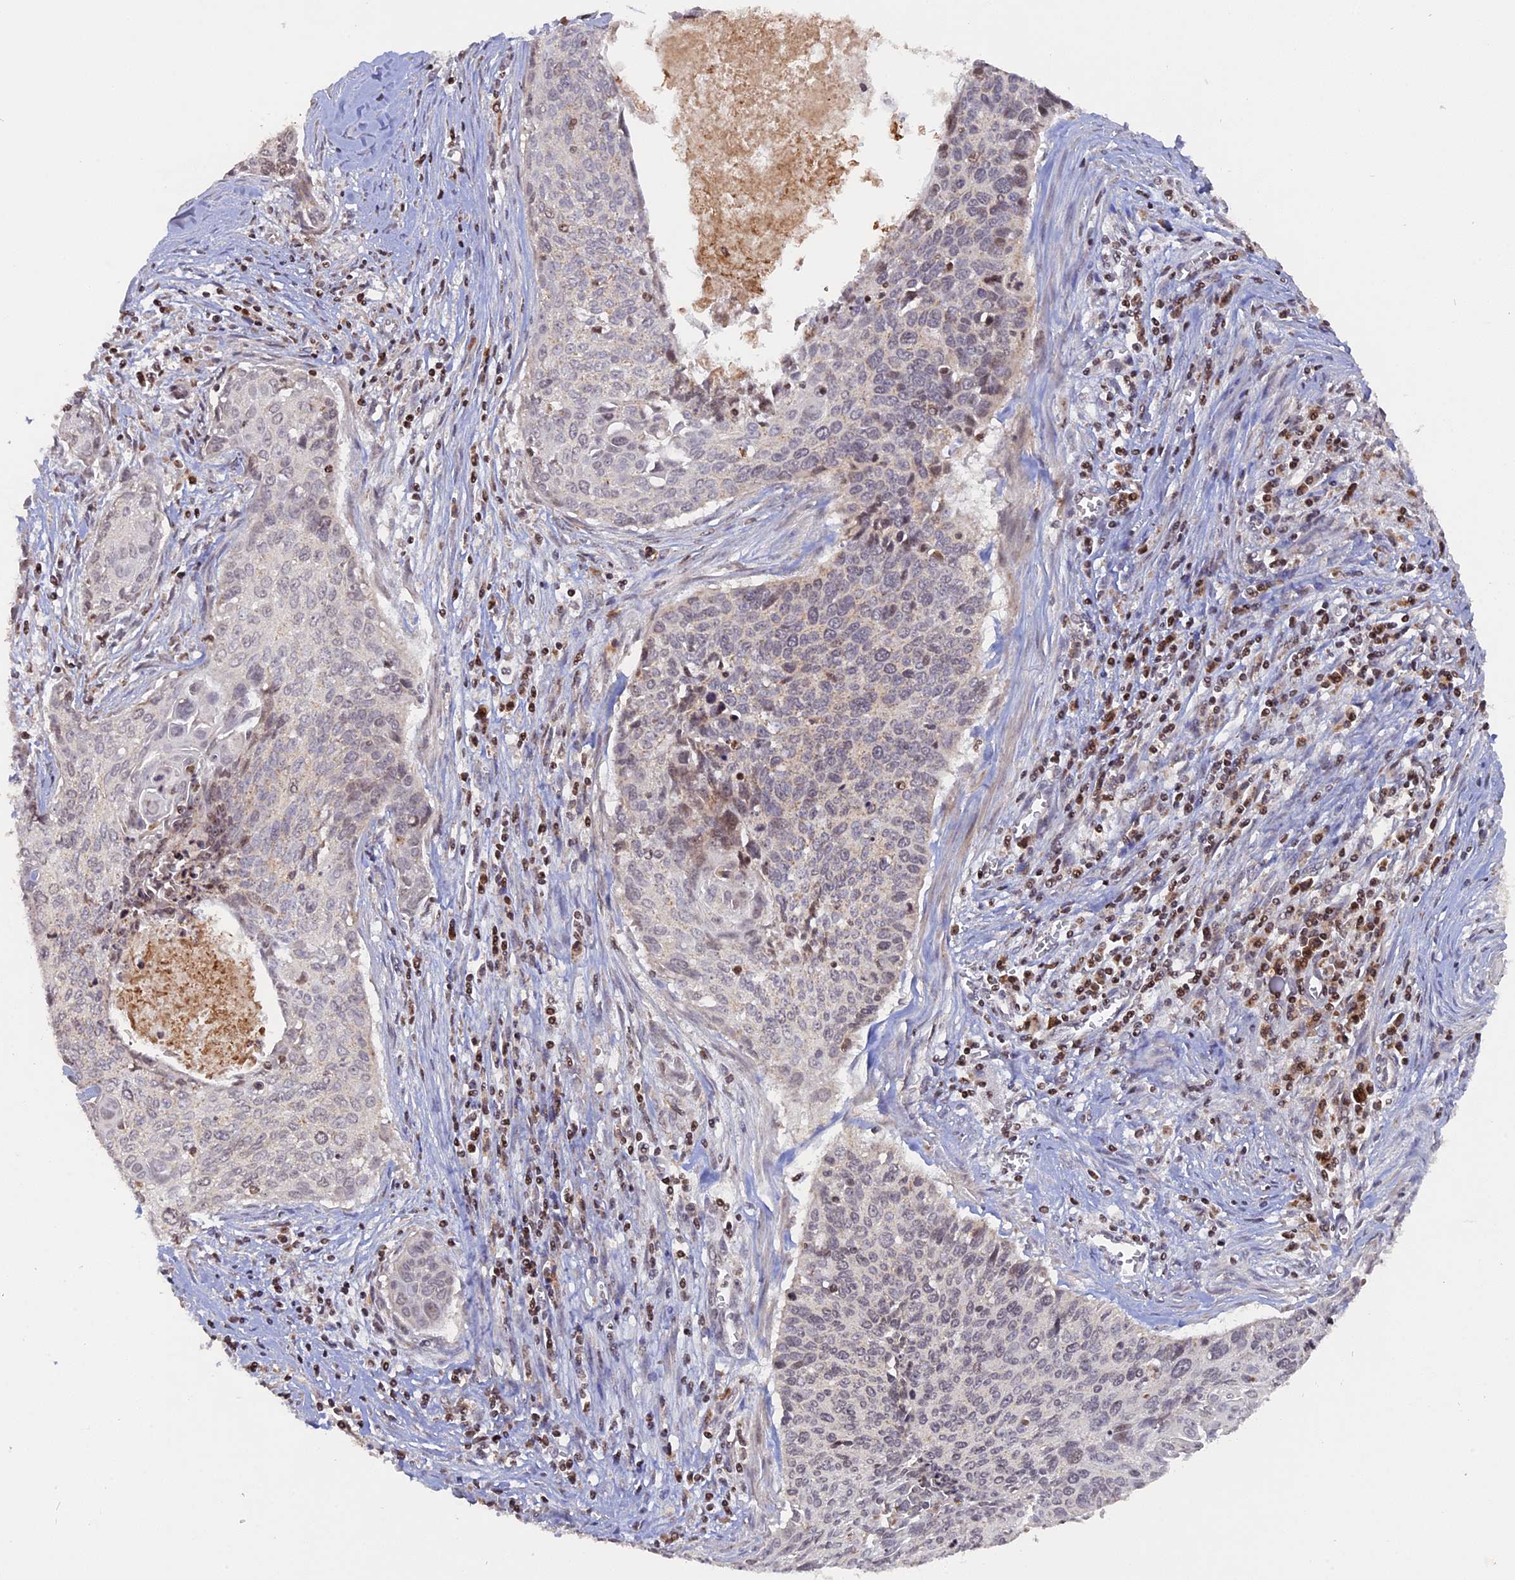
{"staining": {"intensity": "negative", "quantity": "none", "location": "none"}, "tissue": "cervical cancer", "cell_type": "Tumor cells", "image_type": "cancer", "snomed": [{"axis": "morphology", "description": "Squamous cell carcinoma, NOS"}, {"axis": "topography", "description": "Cervix"}], "caption": "The histopathology image demonstrates no significant staining in tumor cells of cervical cancer.", "gene": "MPV17L", "patient": {"sex": "female", "age": 55}}